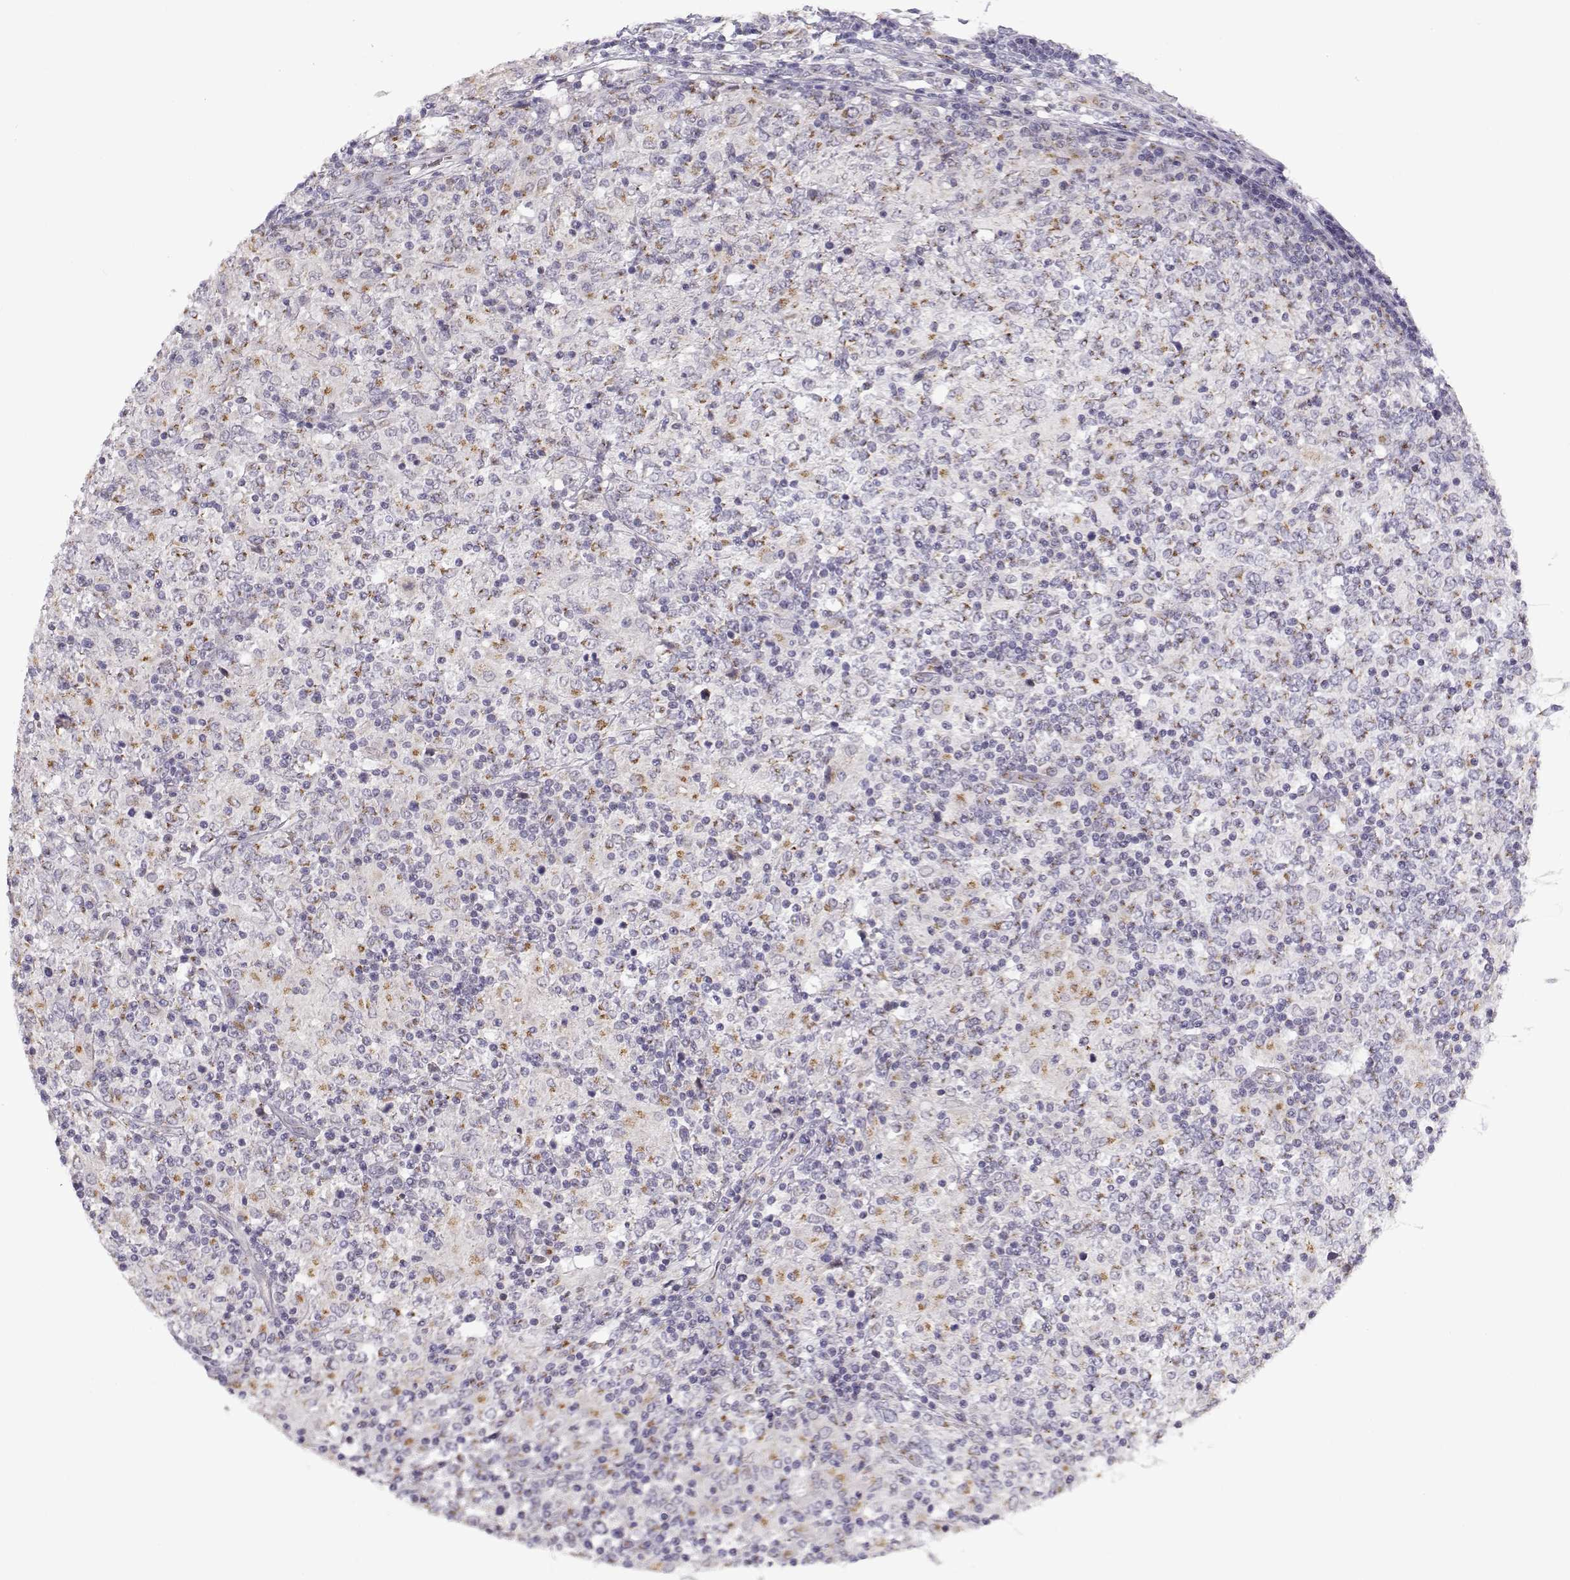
{"staining": {"intensity": "weak", "quantity": "25%-75%", "location": "cytoplasmic/membranous"}, "tissue": "lymphoma", "cell_type": "Tumor cells", "image_type": "cancer", "snomed": [{"axis": "morphology", "description": "Malignant lymphoma, non-Hodgkin's type, High grade"}, {"axis": "topography", "description": "Lymph node"}], "caption": "Weak cytoplasmic/membranous expression for a protein is identified in about 25%-75% of tumor cells of lymphoma using immunohistochemistry.", "gene": "SLC4A5", "patient": {"sex": "female", "age": 84}}